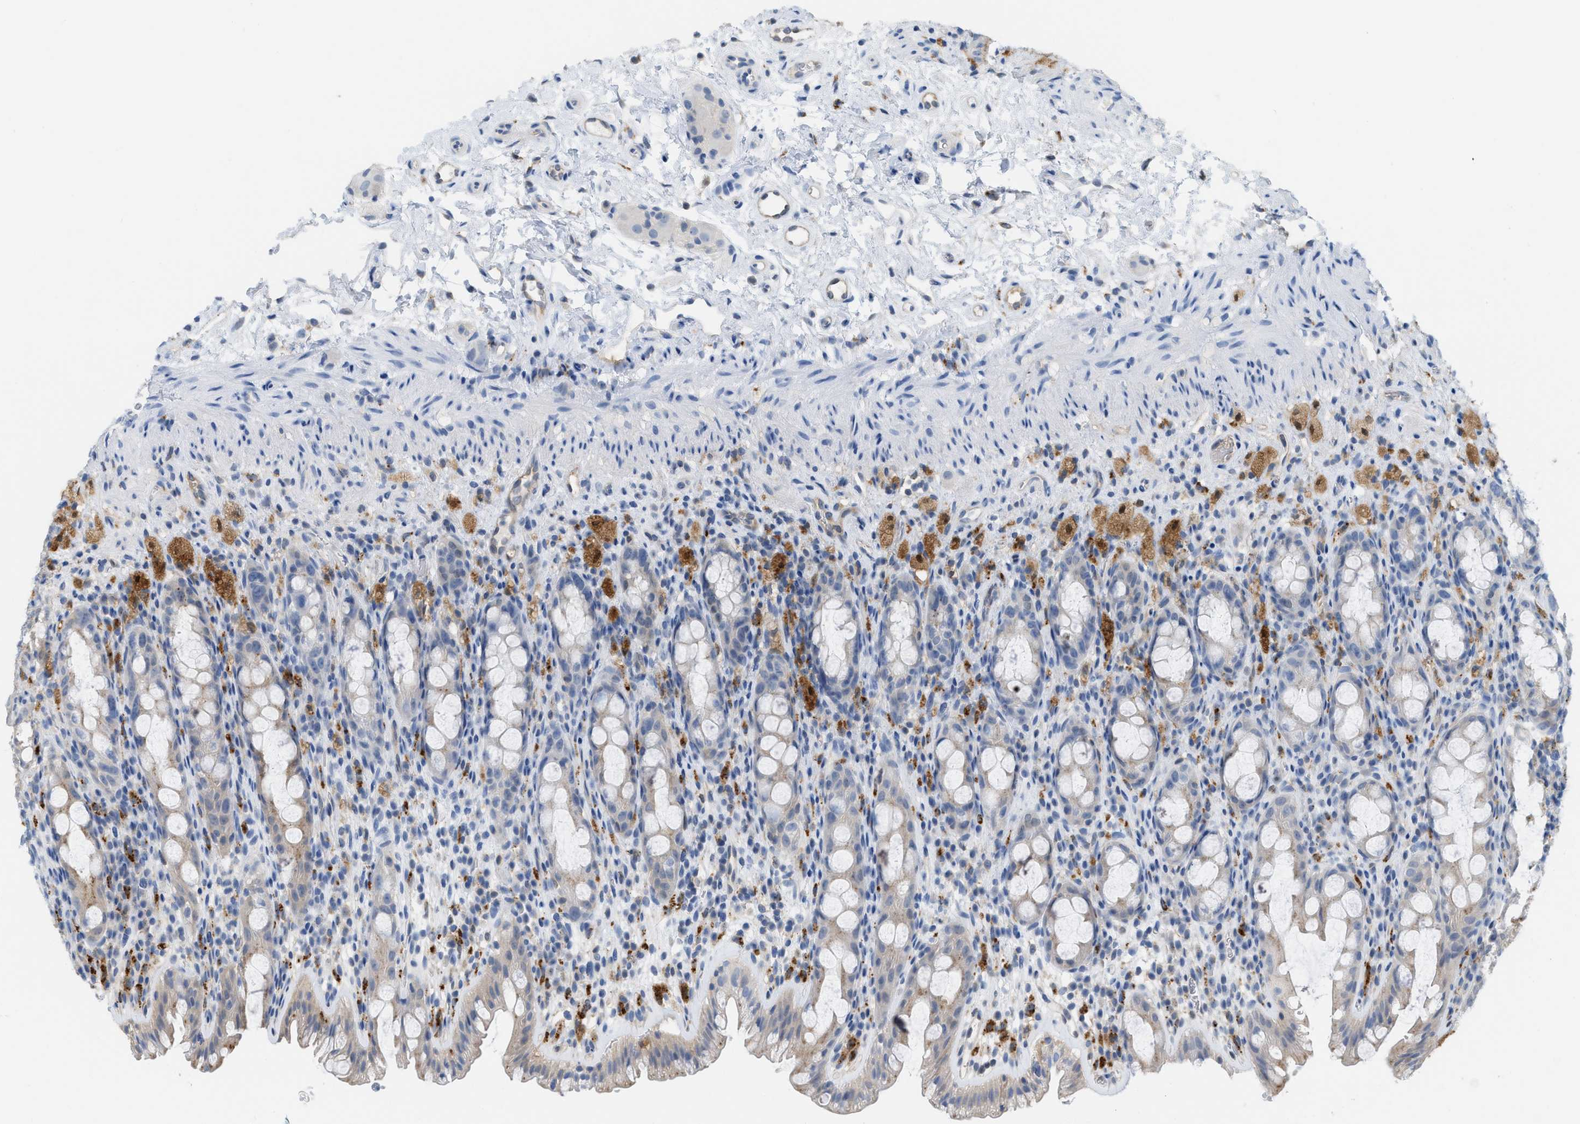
{"staining": {"intensity": "weak", "quantity": "25%-75%", "location": "cytoplasmic/membranous"}, "tissue": "rectum", "cell_type": "Glandular cells", "image_type": "normal", "snomed": [{"axis": "morphology", "description": "Normal tissue, NOS"}, {"axis": "topography", "description": "Rectum"}], "caption": "Normal rectum displays weak cytoplasmic/membranous positivity in approximately 25%-75% of glandular cells.", "gene": "CSTB", "patient": {"sex": "male", "age": 44}}